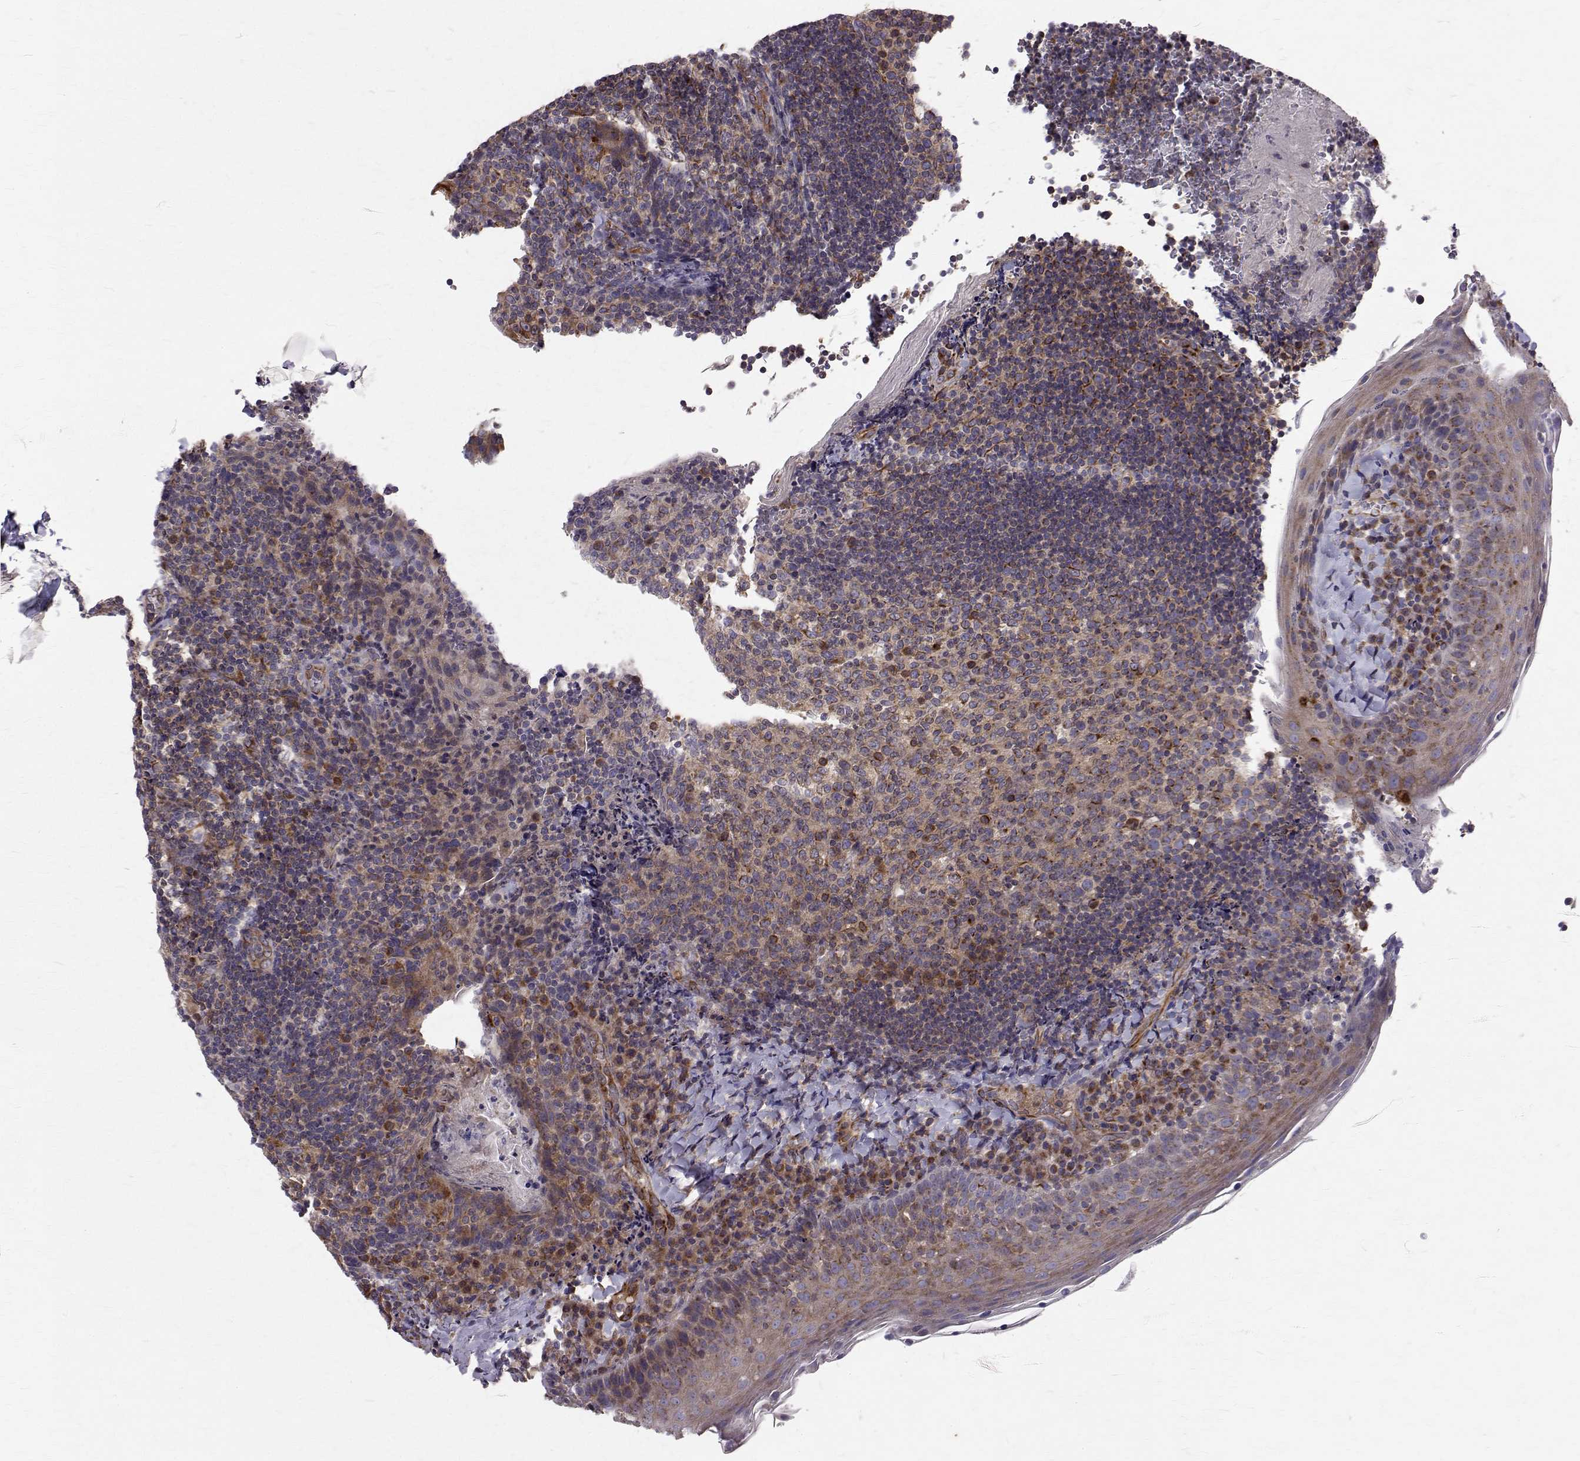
{"staining": {"intensity": "moderate", "quantity": "<25%", "location": "cytoplasmic/membranous"}, "tissue": "tonsil", "cell_type": "Germinal center cells", "image_type": "normal", "snomed": [{"axis": "morphology", "description": "Normal tissue, NOS"}, {"axis": "topography", "description": "Tonsil"}], "caption": "High-power microscopy captured an immunohistochemistry (IHC) micrograph of unremarkable tonsil, revealing moderate cytoplasmic/membranous expression in approximately <25% of germinal center cells. Immunohistochemistry (ihc) stains the protein in brown and the nuclei are stained blue.", "gene": "ARFGAP1", "patient": {"sex": "female", "age": 10}}